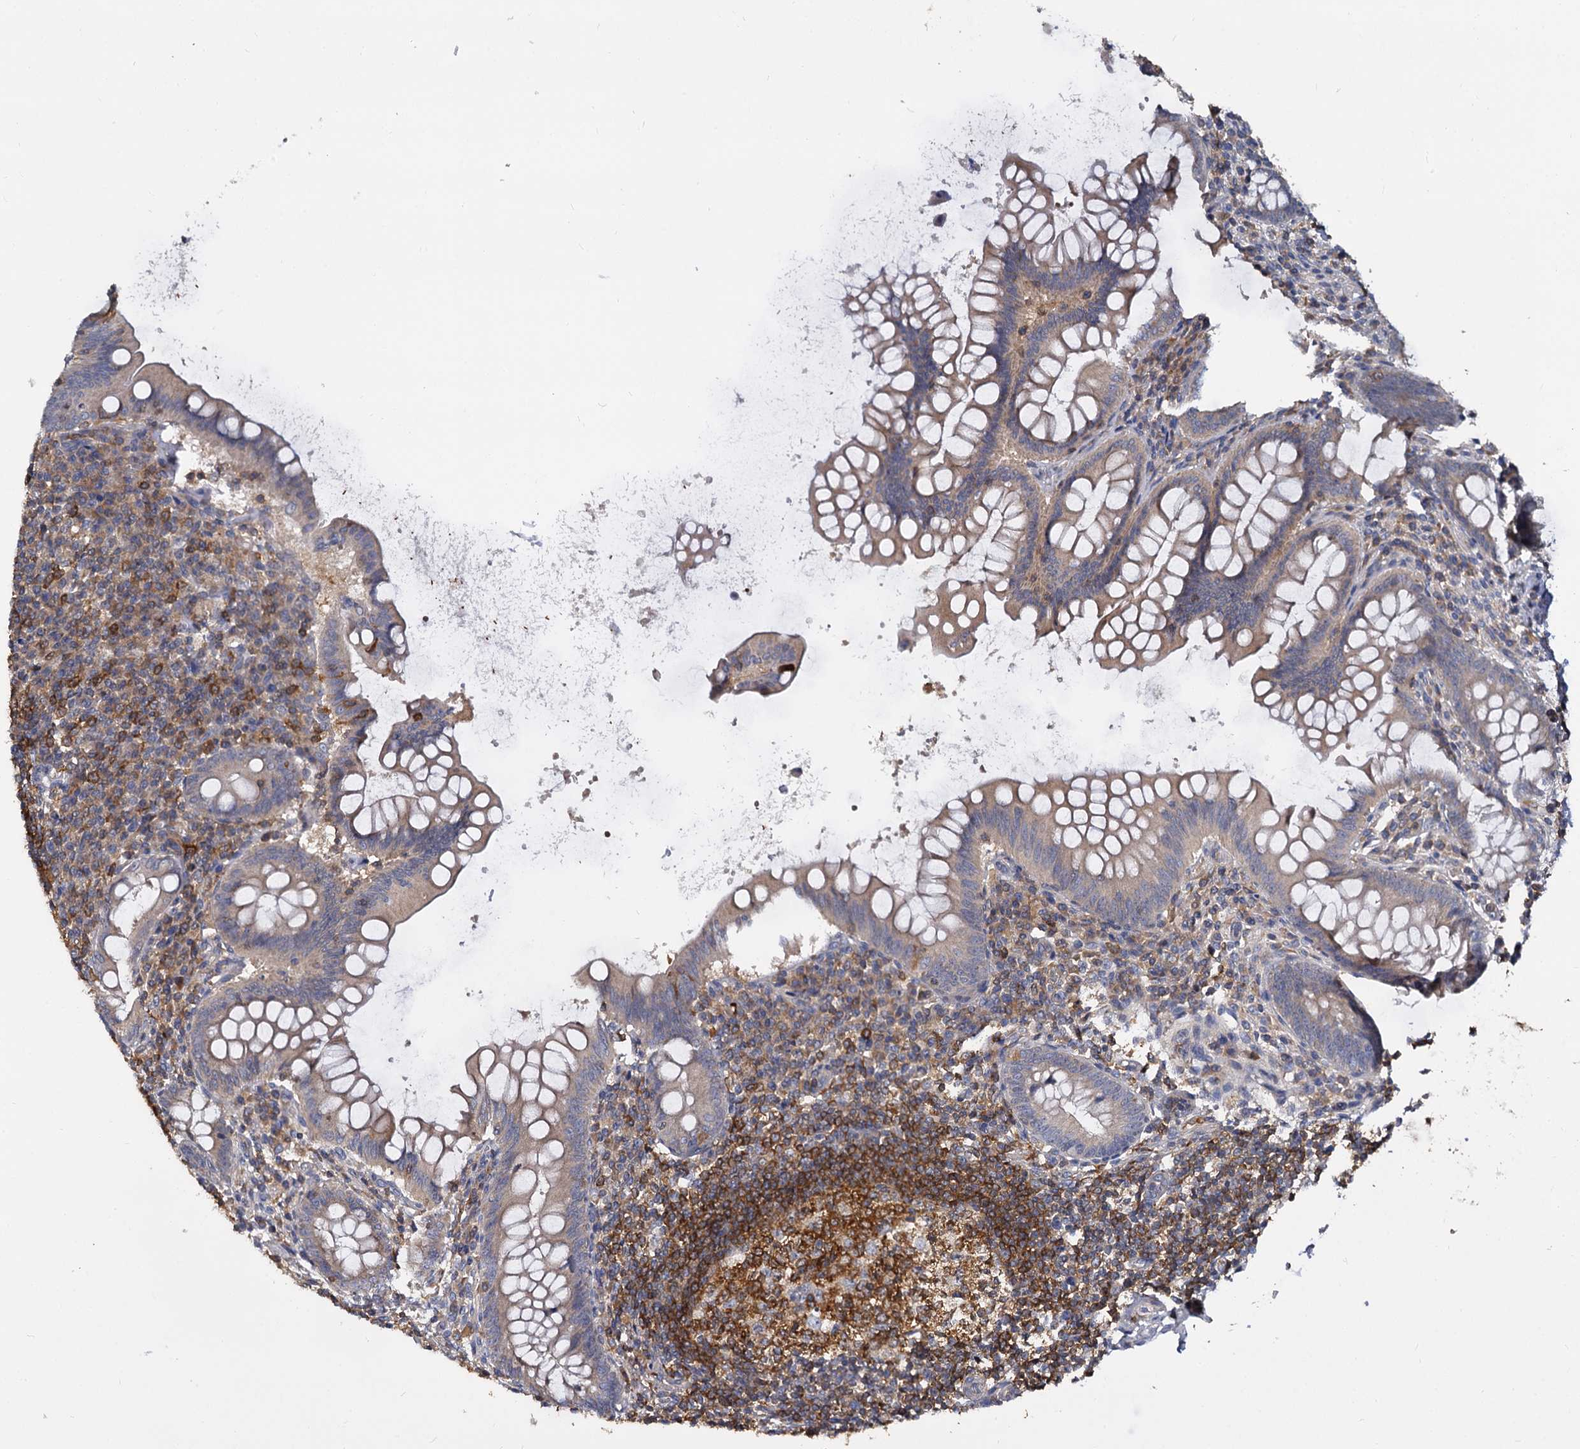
{"staining": {"intensity": "moderate", "quantity": ">75%", "location": "cytoplasmic/membranous"}, "tissue": "appendix", "cell_type": "Glandular cells", "image_type": "normal", "snomed": [{"axis": "morphology", "description": "Normal tissue, NOS"}, {"axis": "topography", "description": "Appendix"}], "caption": "Brown immunohistochemical staining in normal human appendix shows moderate cytoplasmic/membranous staining in approximately >75% of glandular cells.", "gene": "ANKRD13A", "patient": {"sex": "female", "age": 33}}